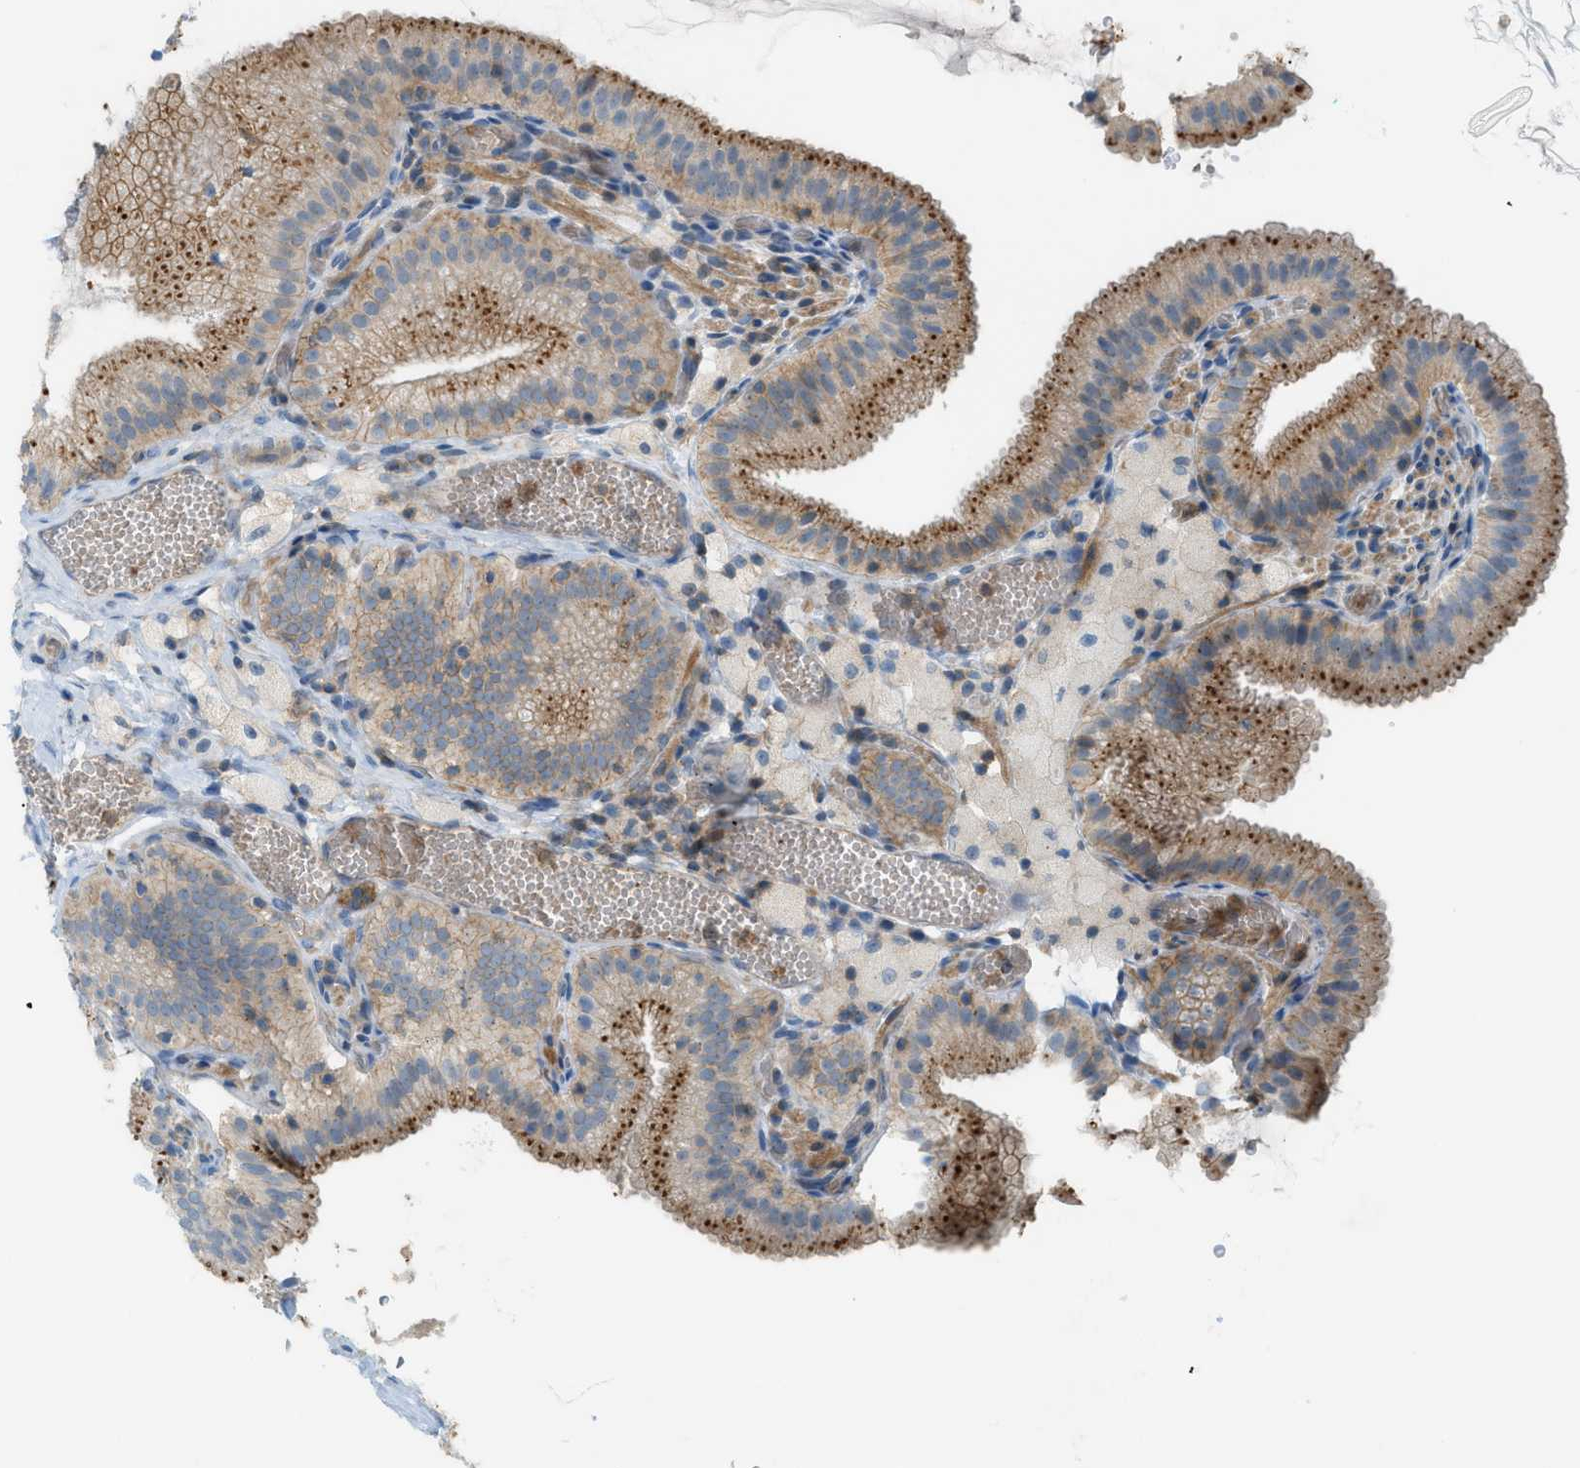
{"staining": {"intensity": "strong", "quantity": ">75%", "location": "cytoplasmic/membranous"}, "tissue": "gallbladder", "cell_type": "Glandular cells", "image_type": "normal", "snomed": [{"axis": "morphology", "description": "Normal tissue, NOS"}, {"axis": "topography", "description": "Gallbladder"}], "caption": "An IHC photomicrograph of normal tissue is shown. Protein staining in brown highlights strong cytoplasmic/membranous positivity in gallbladder within glandular cells.", "gene": "GRK6", "patient": {"sex": "male", "age": 54}}